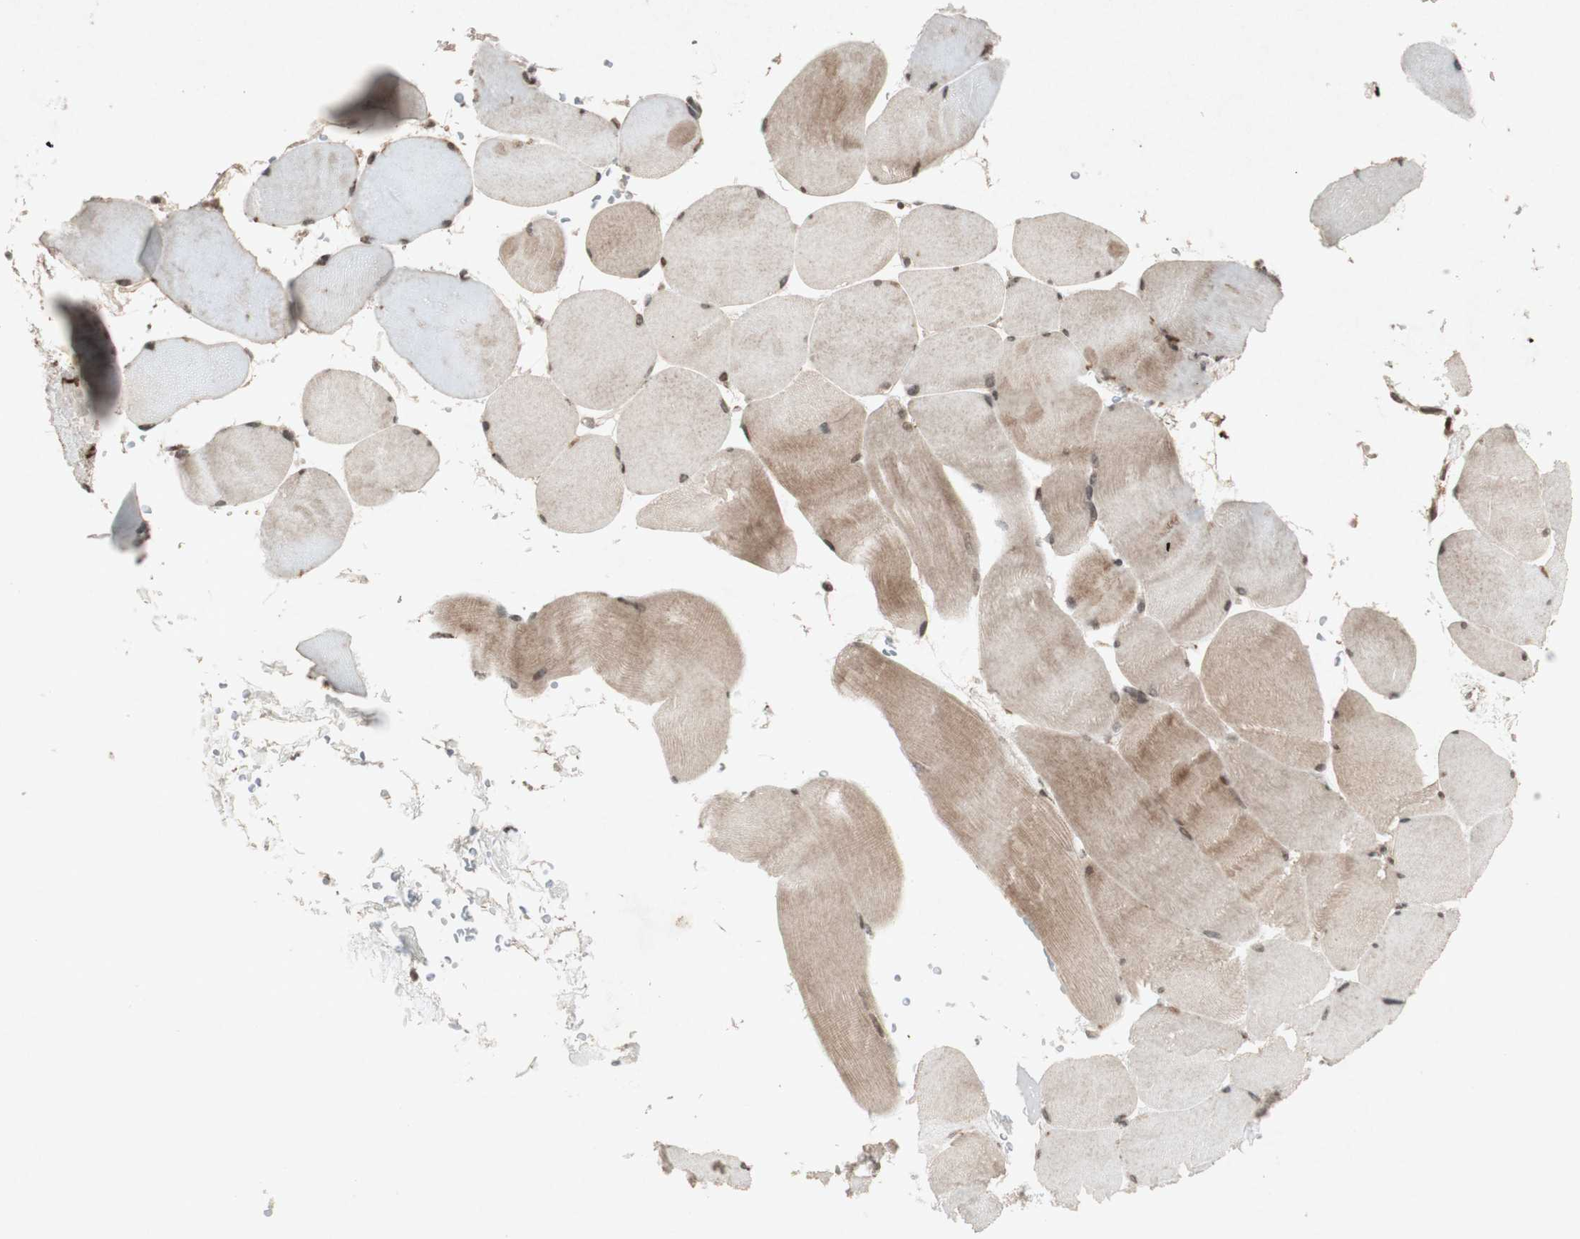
{"staining": {"intensity": "moderate", "quantity": "25%-75%", "location": "cytoplasmic/membranous"}, "tissue": "skeletal muscle", "cell_type": "Myocytes", "image_type": "normal", "snomed": [{"axis": "morphology", "description": "Normal tissue, NOS"}, {"axis": "topography", "description": "Skin"}, {"axis": "topography", "description": "Skeletal muscle"}], "caption": "DAB (3,3'-diaminobenzidine) immunohistochemical staining of benign human skeletal muscle reveals moderate cytoplasmic/membranous protein expression in approximately 25%-75% of myocytes.", "gene": "PLXNA1", "patient": {"sex": "male", "age": 83}}